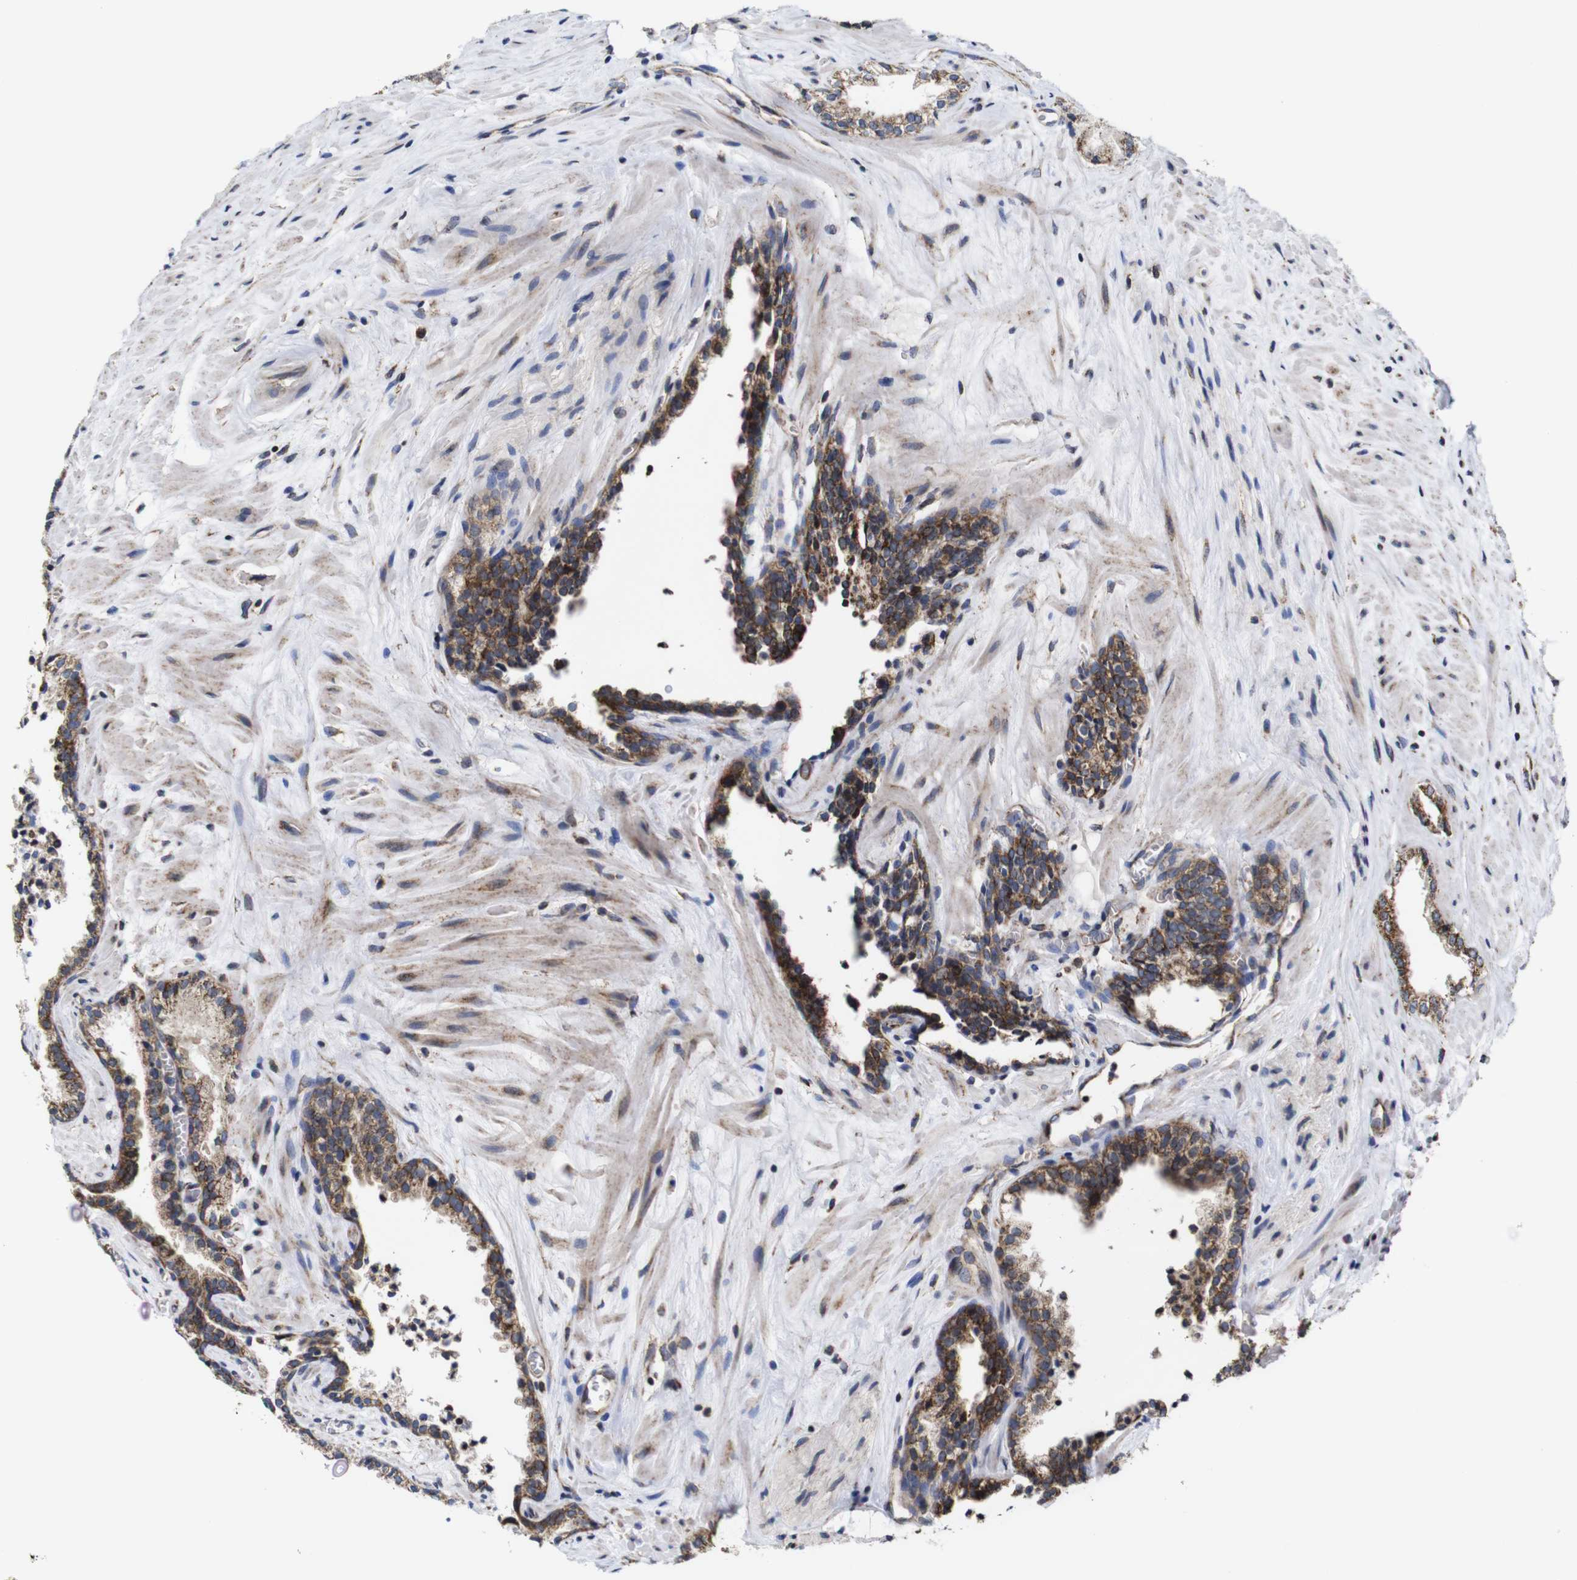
{"staining": {"intensity": "moderate", "quantity": ">75%", "location": "cytoplasmic/membranous"}, "tissue": "prostate cancer", "cell_type": "Tumor cells", "image_type": "cancer", "snomed": [{"axis": "morphology", "description": "Adenocarcinoma, Low grade"}, {"axis": "topography", "description": "Prostate"}], "caption": "The immunohistochemical stain highlights moderate cytoplasmic/membranous staining in tumor cells of prostate cancer tissue.", "gene": "C17orf80", "patient": {"sex": "male", "age": 60}}